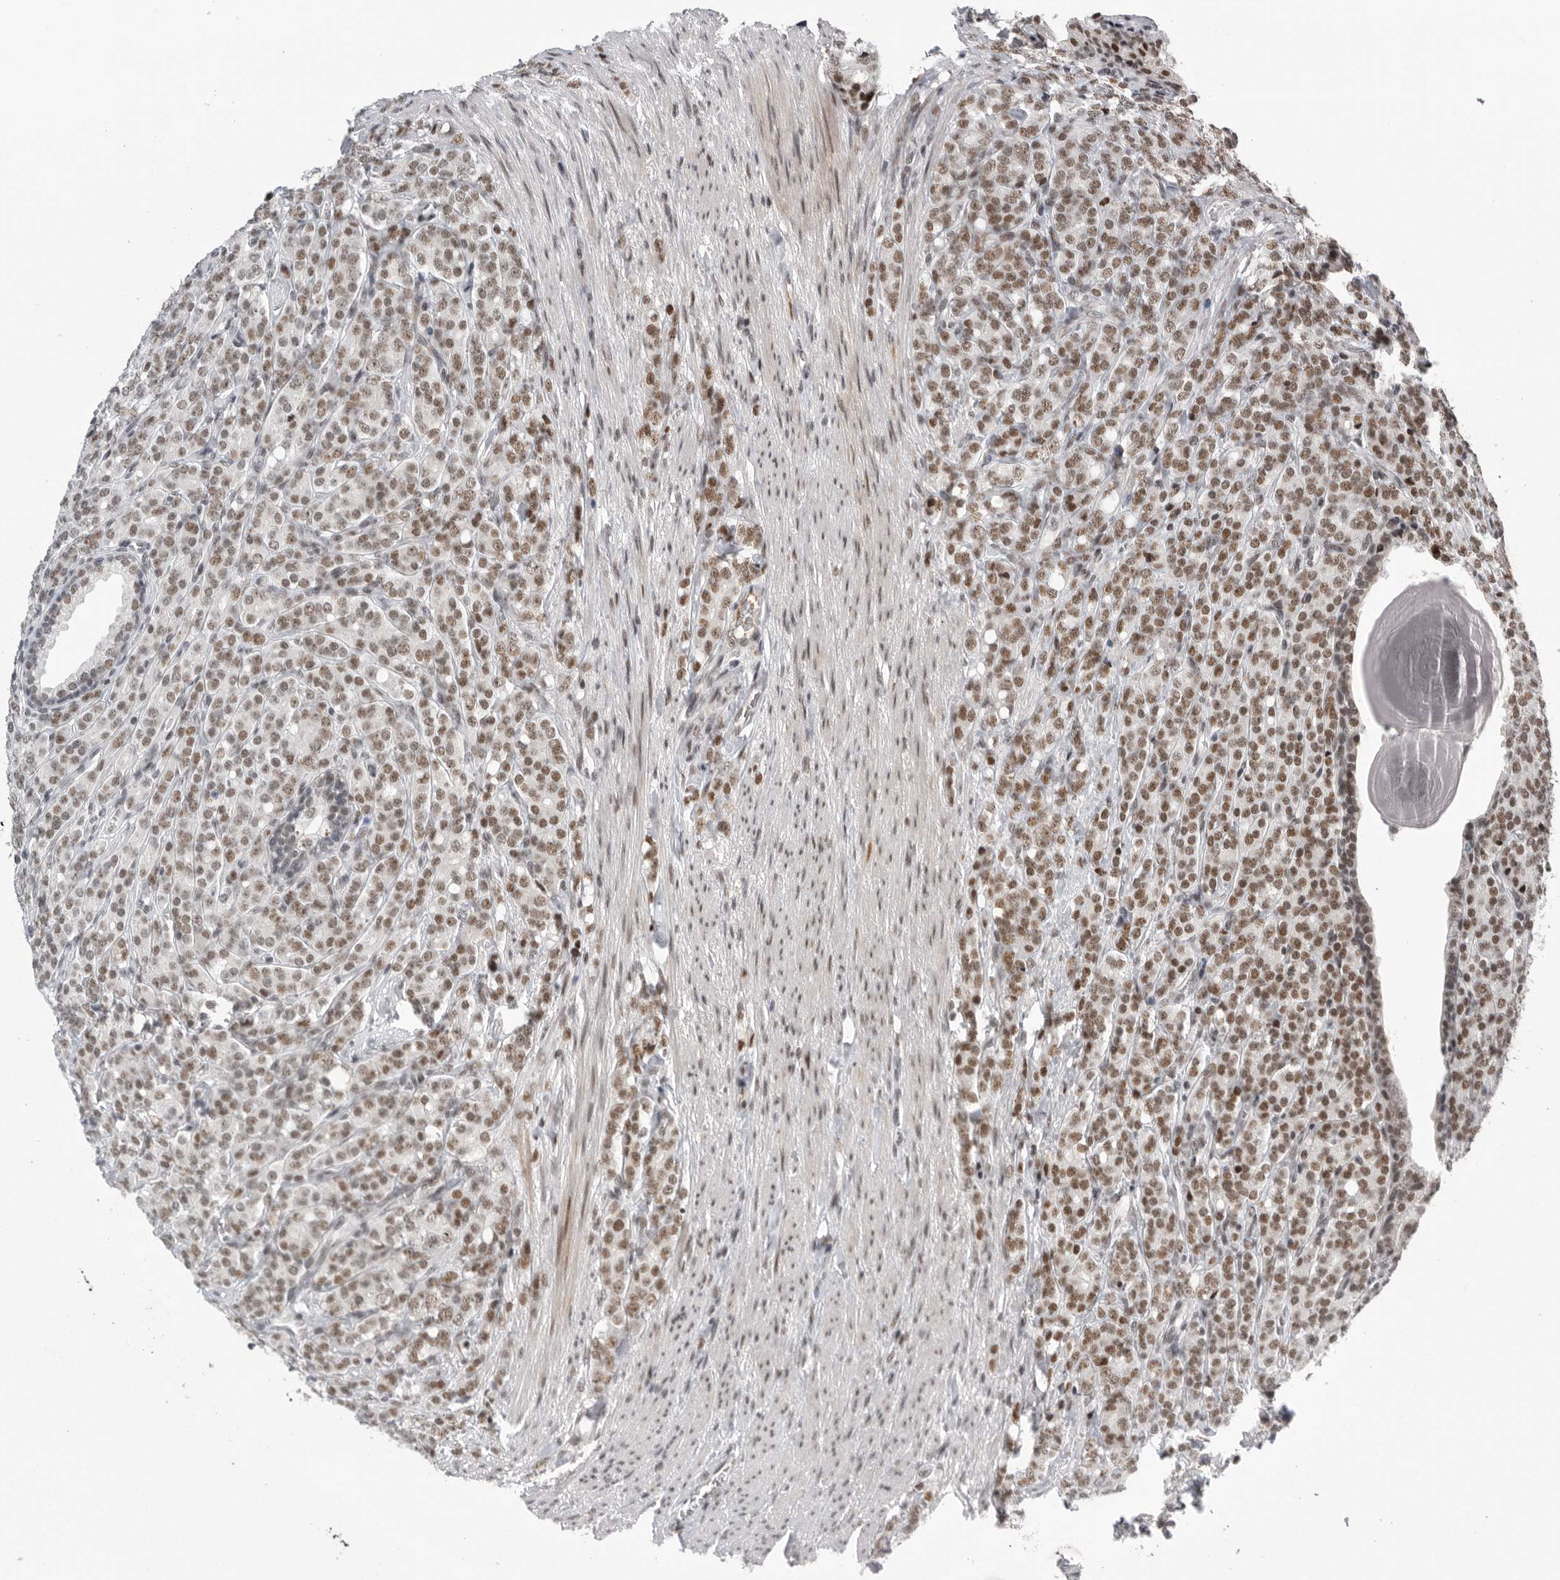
{"staining": {"intensity": "moderate", "quantity": ">75%", "location": "nuclear"}, "tissue": "prostate cancer", "cell_type": "Tumor cells", "image_type": "cancer", "snomed": [{"axis": "morphology", "description": "Adenocarcinoma, High grade"}, {"axis": "topography", "description": "Prostate"}], "caption": "Adenocarcinoma (high-grade) (prostate) stained for a protein exhibits moderate nuclear positivity in tumor cells.", "gene": "POU5F1", "patient": {"sex": "male", "age": 62}}